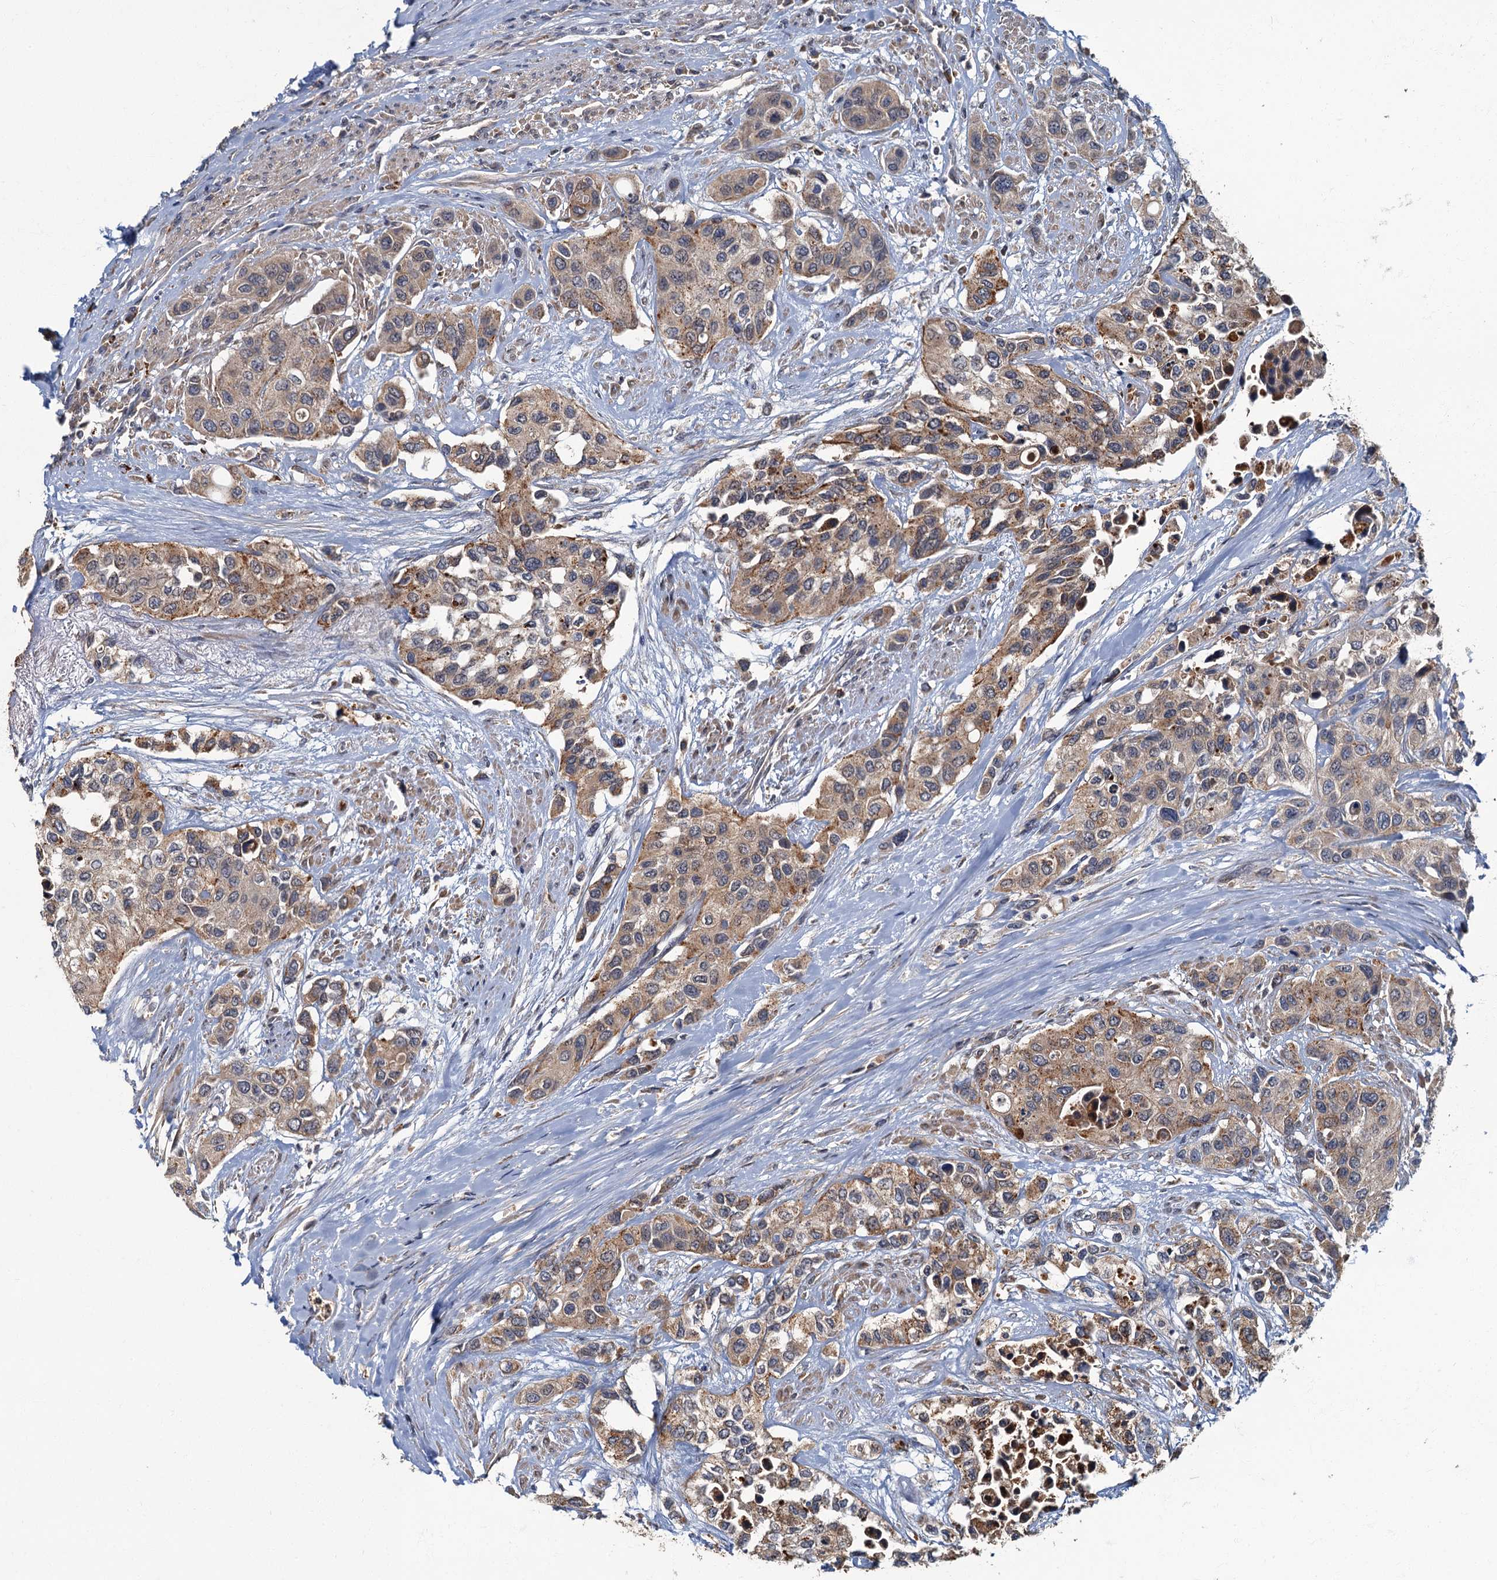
{"staining": {"intensity": "moderate", "quantity": ">75%", "location": "cytoplasmic/membranous"}, "tissue": "urothelial cancer", "cell_type": "Tumor cells", "image_type": "cancer", "snomed": [{"axis": "morphology", "description": "Normal tissue, NOS"}, {"axis": "morphology", "description": "Urothelial carcinoma, High grade"}, {"axis": "topography", "description": "Vascular tissue"}, {"axis": "topography", "description": "Urinary bladder"}], "caption": "The histopathology image demonstrates immunohistochemical staining of high-grade urothelial carcinoma. There is moderate cytoplasmic/membranous expression is present in about >75% of tumor cells.", "gene": "WDCP", "patient": {"sex": "female", "age": 56}}